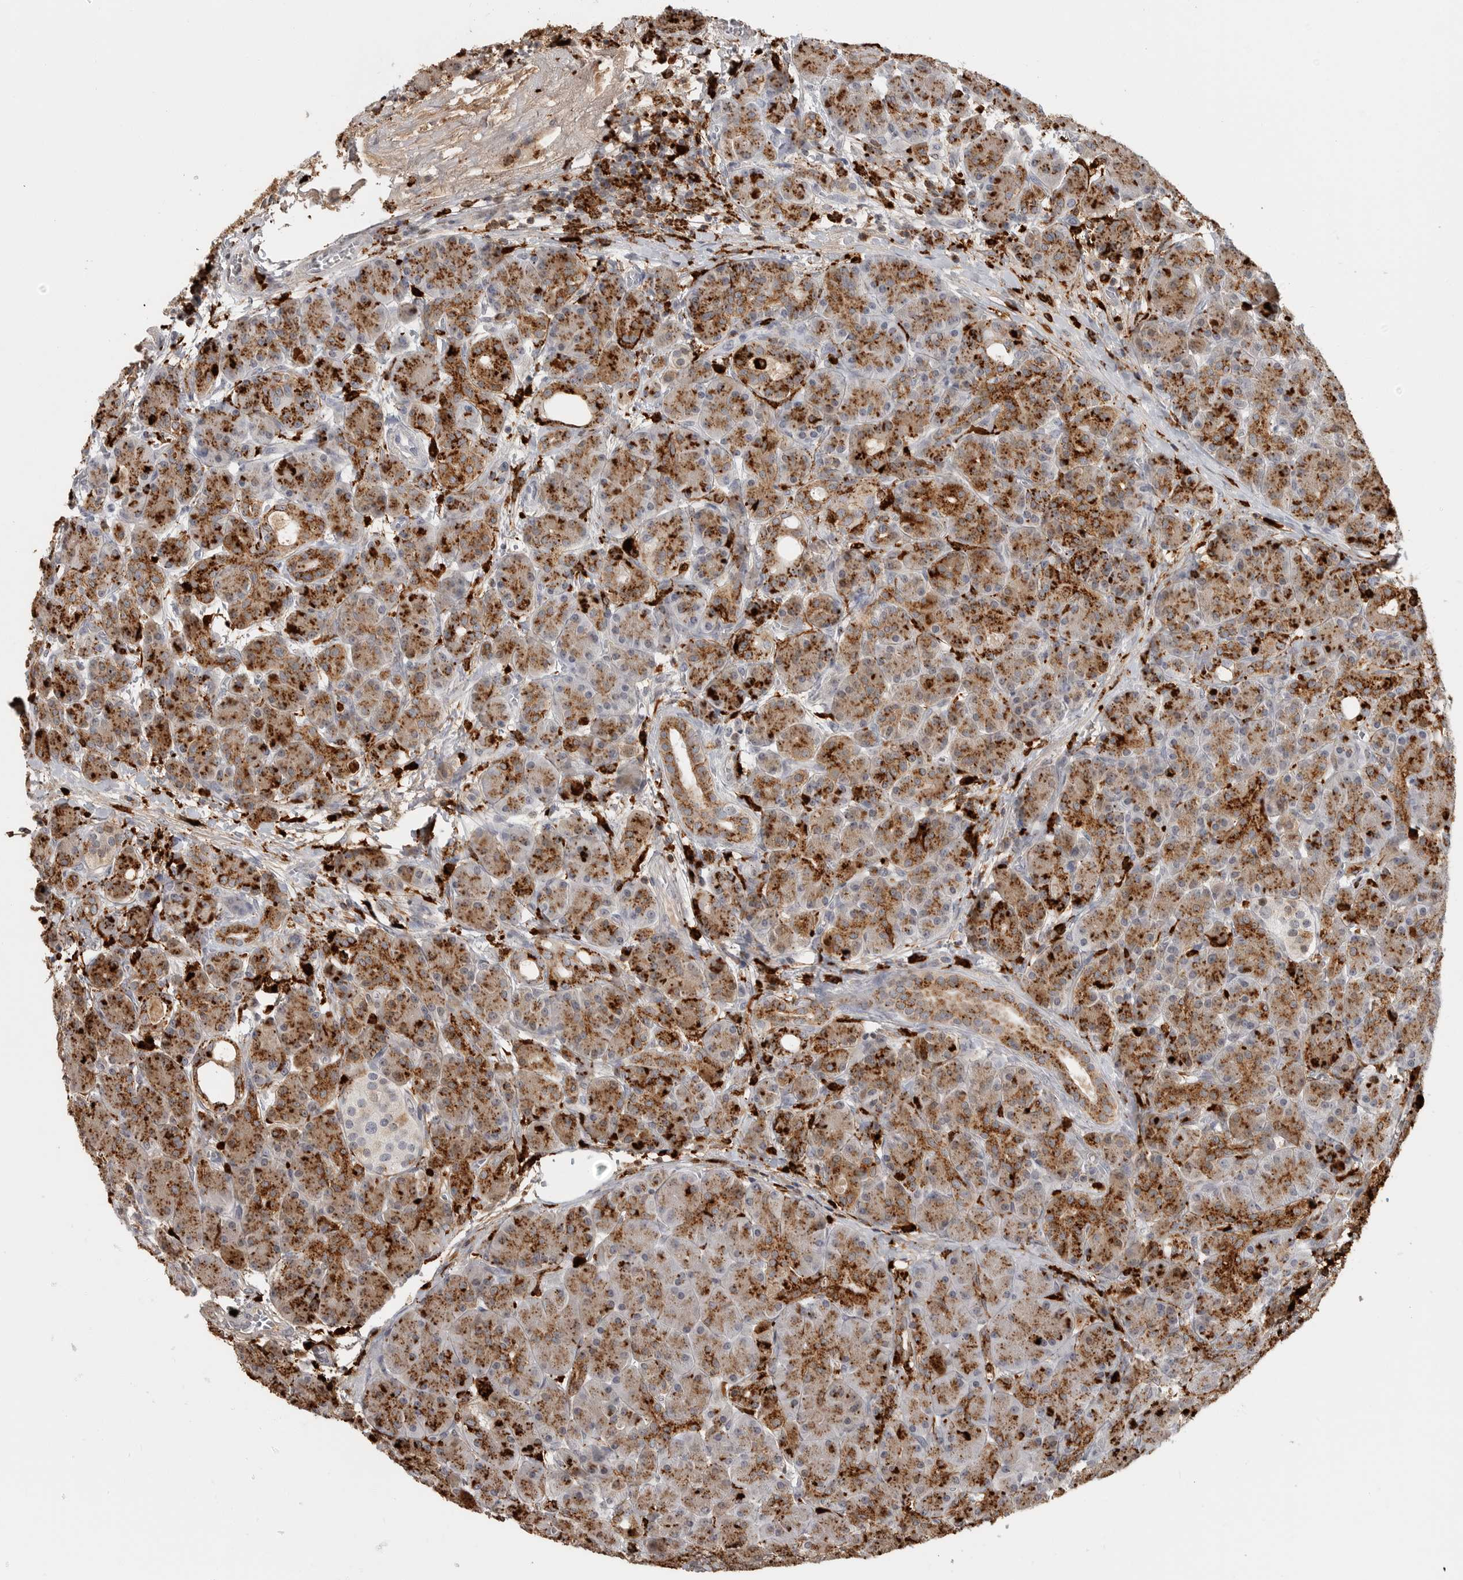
{"staining": {"intensity": "moderate", "quantity": ">75%", "location": "cytoplasmic/membranous"}, "tissue": "pancreas", "cell_type": "Exocrine glandular cells", "image_type": "normal", "snomed": [{"axis": "morphology", "description": "Normal tissue, NOS"}, {"axis": "topography", "description": "Pancreas"}], "caption": "Protein analysis of benign pancreas displays moderate cytoplasmic/membranous positivity in about >75% of exocrine glandular cells. (IHC, brightfield microscopy, high magnification).", "gene": "IFI30", "patient": {"sex": "male", "age": 63}}